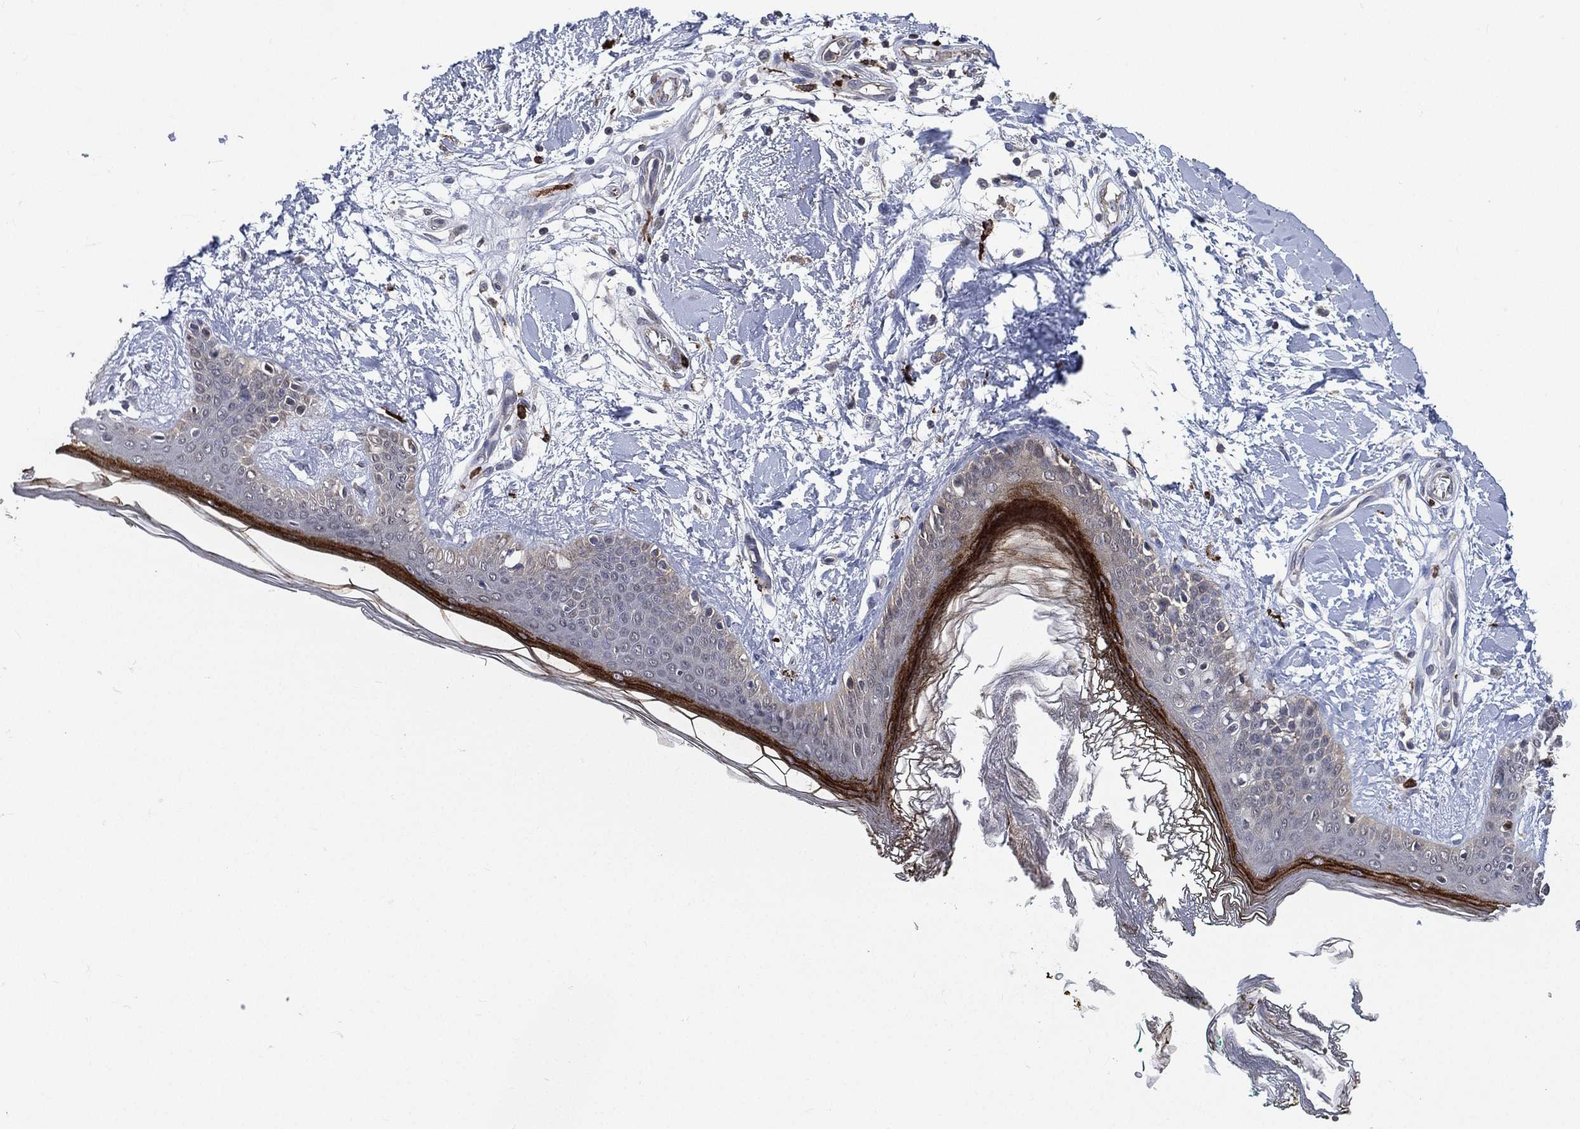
{"staining": {"intensity": "negative", "quantity": "none", "location": "none"}, "tissue": "skin", "cell_type": "Fibroblasts", "image_type": "normal", "snomed": [{"axis": "morphology", "description": "Normal tissue, NOS"}, {"axis": "morphology", "description": "Malignant melanoma, NOS"}, {"axis": "topography", "description": "Skin"}], "caption": "DAB (3,3'-diaminobenzidine) immunohistochemical staining of benign human skin exhibits no significant expression in fibroblasts.", "gene": "SMPD3", "patient": {"sex": "female", "age": 34}}